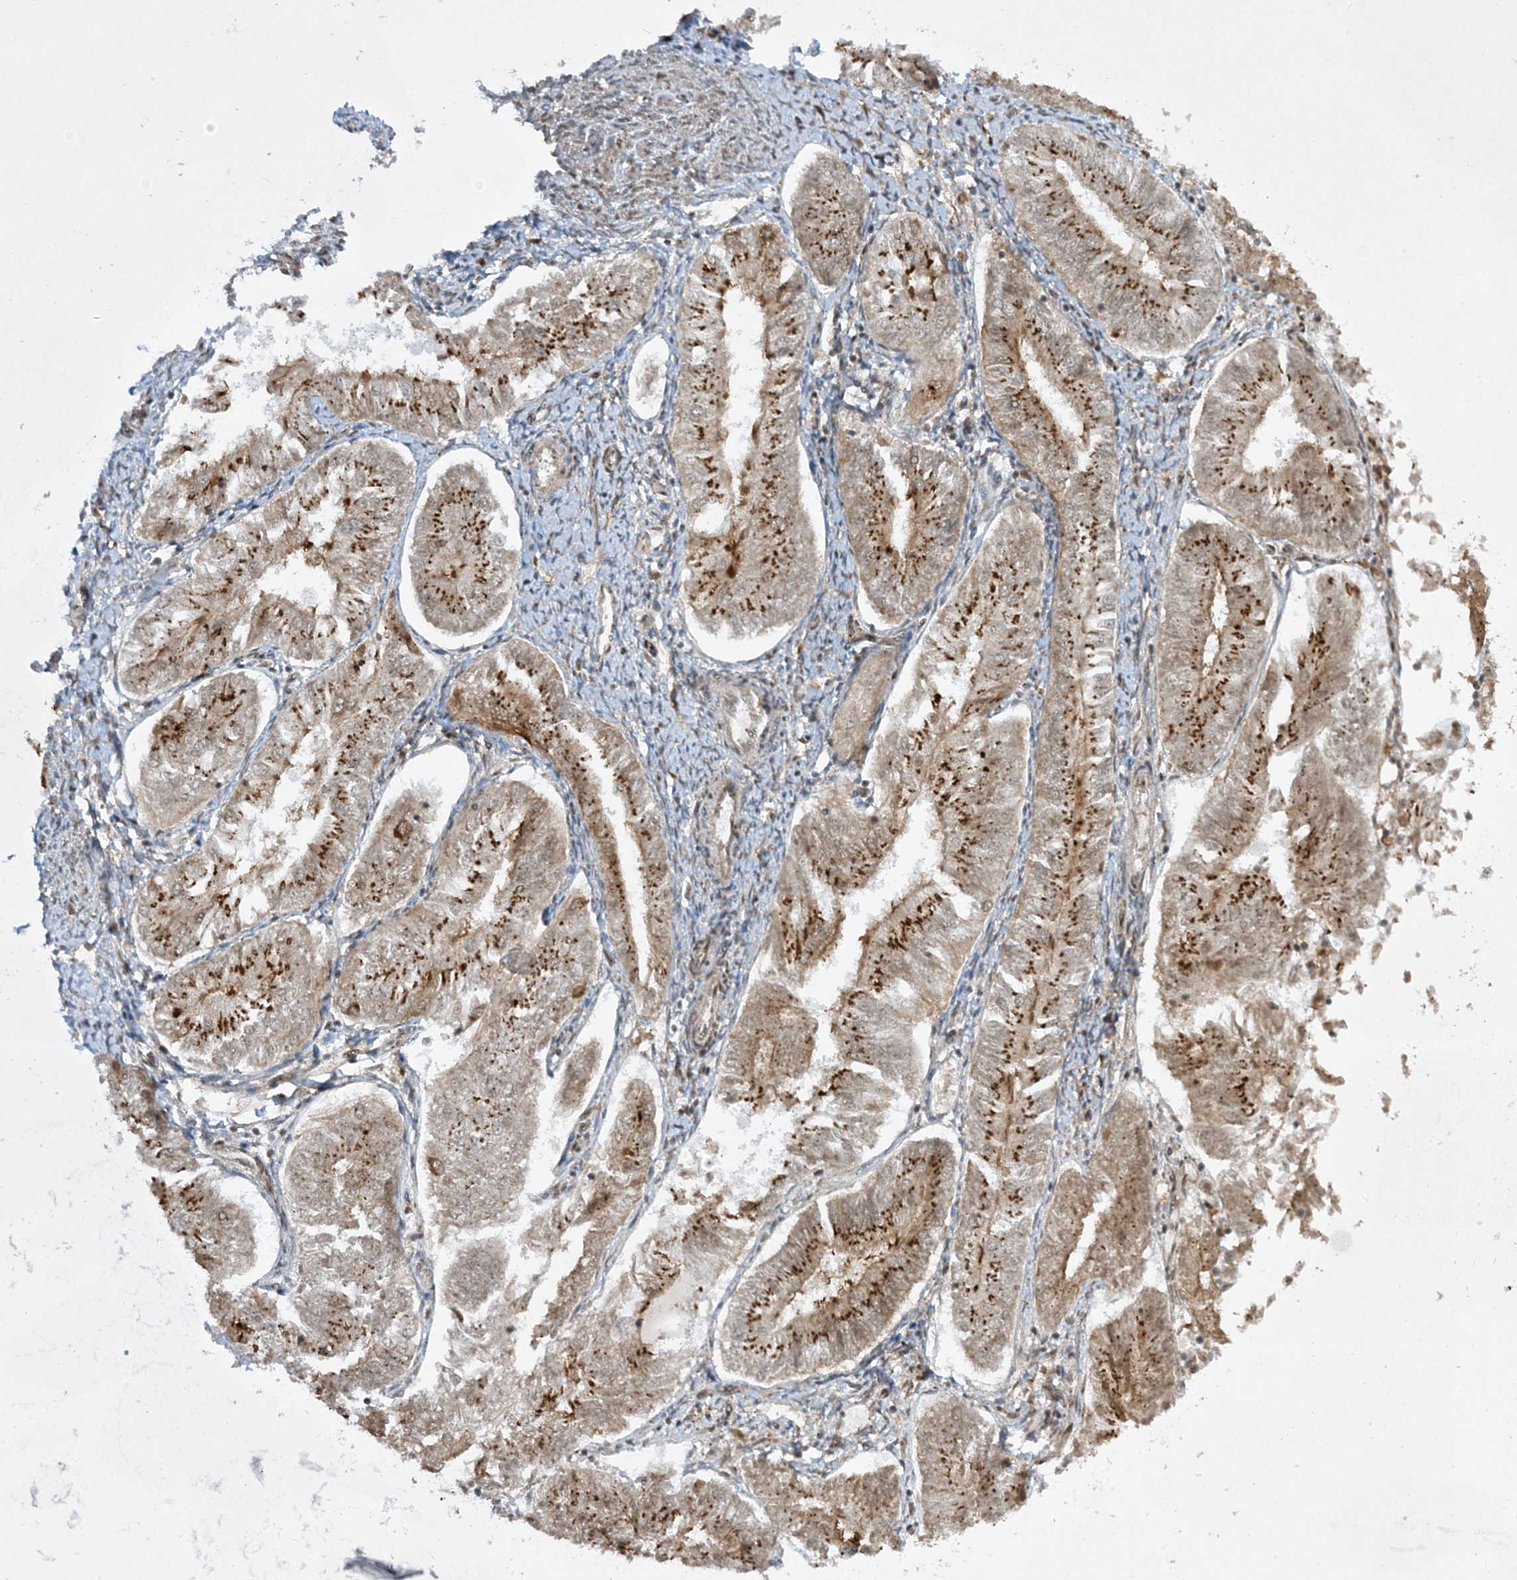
{"staining": {"intensity": "moderate", "quantity": ">75%", "location": "cytoplasmic/membranous"}, "tissue": "endometrial cancer", "cell_type": "Tumor cells", "image_type": "cancer", "snomed": [{"axis": "morphology", "description": "Adenocarcinoma, NOS"}, {"axis": "topography", "description": "Endometrium"}], "caption": "Endometrial adenocarcinoma was stained to show a protein in brown. There is medium levels of moderate cytoplasmic/membranous expression in about >75% of tumor cells.", "gene": "CERT1", "patient": {"sex": "female", "age": 58}}